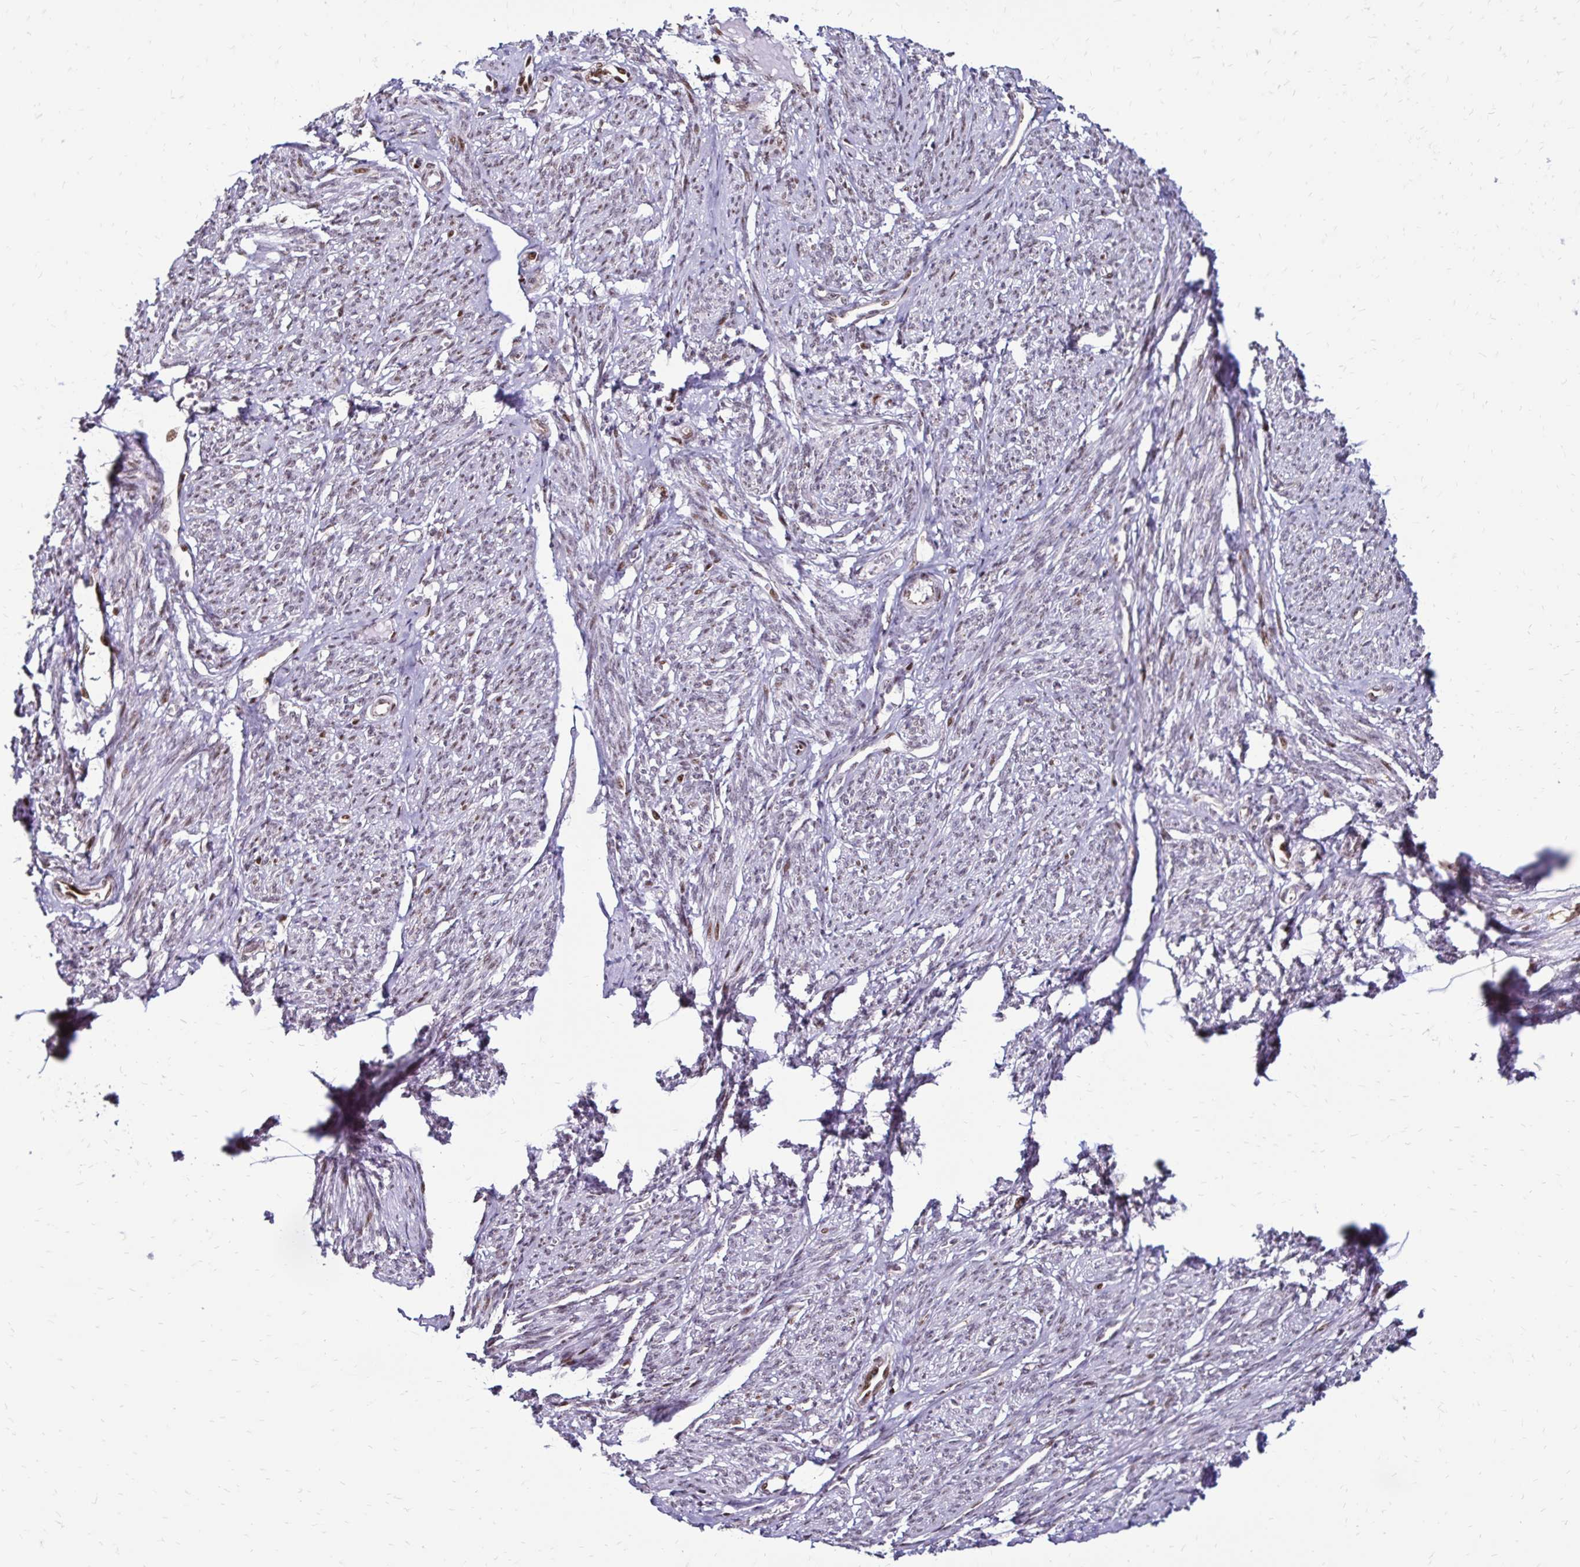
{"staining": {"intensity": "moderate", "quantity": "25%-75%", "location": "nuclear"}, "tissue": "smooth muscle", "cell_type": "Smooth muscle cells", "image_type": "normal", "snomed": [{"axis": "morphology", "description": "Normal tissue, NOS"}, {"axis": "topography", "description": "Smooth muscle"}], "caption": "IHC (DAB (3,3'-diaminobenzidine)) staining of benign smooth muscle reveals moderate nuclear protein expression in about 25%-75% of smooth muscle cells.", "gene": "TOB1", "patient": {"sex": "female", "age": 65}}